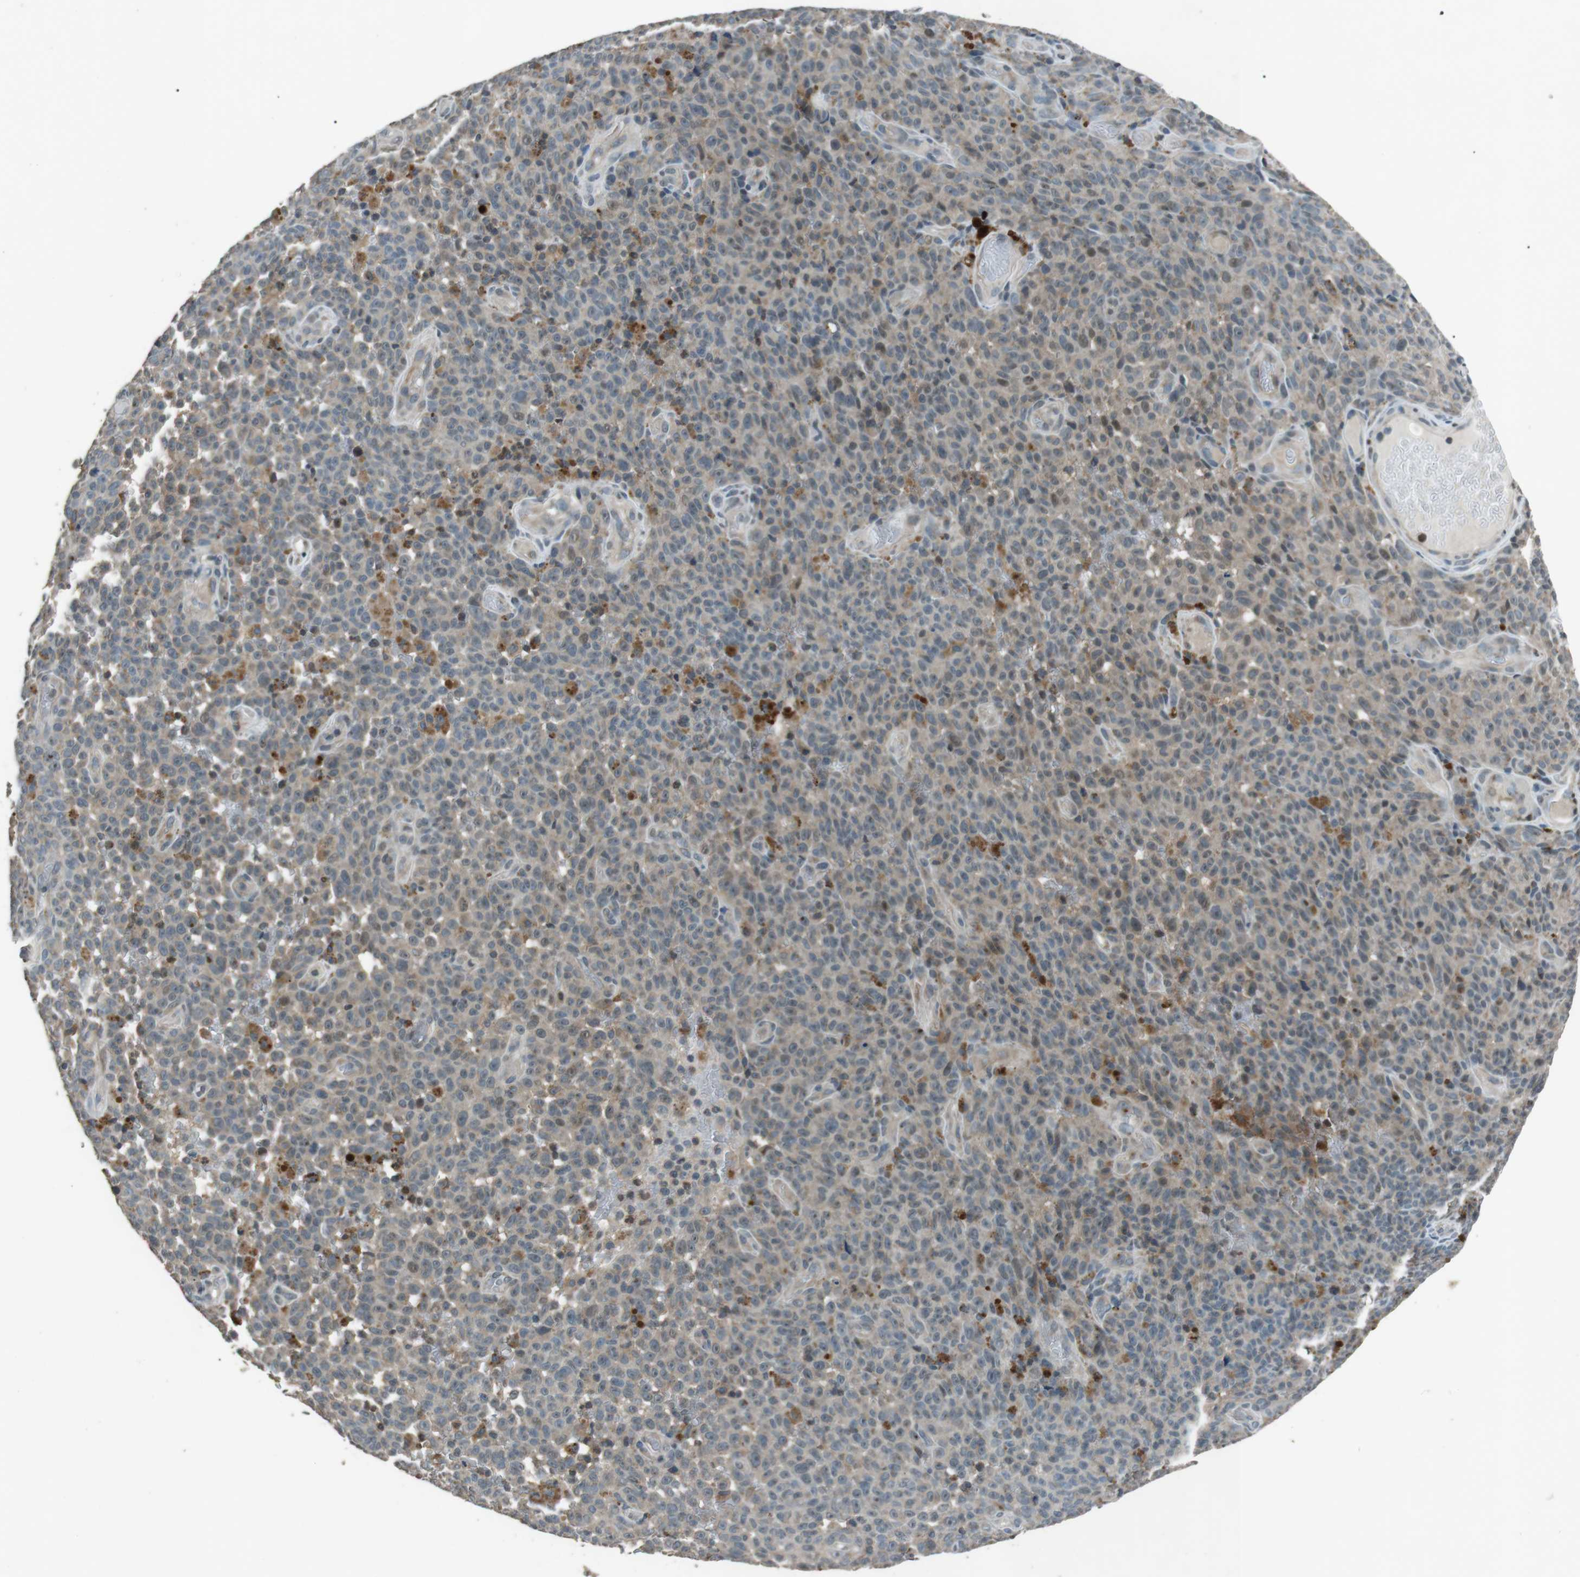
{"staining": {"intensity": "weak", "quantity": "25%-75%", "location": "cytoplasmic/membranous"}, "tissue": "melanoma", "cell_type": "Tumor cells", "image_type": "cancer", "snomed": [{"axis": "morphology", "description": "Malignant melanoma, NOS"}, {"axis": "topography", "description": "Skin"}], "caption": "Weak cytoplasmic/membranous protein expression is identified in approximately 25%-75% of tumor cells in melanoma.", "gene": "NEK7", "patient": {"sex": "female", "age": 82}}